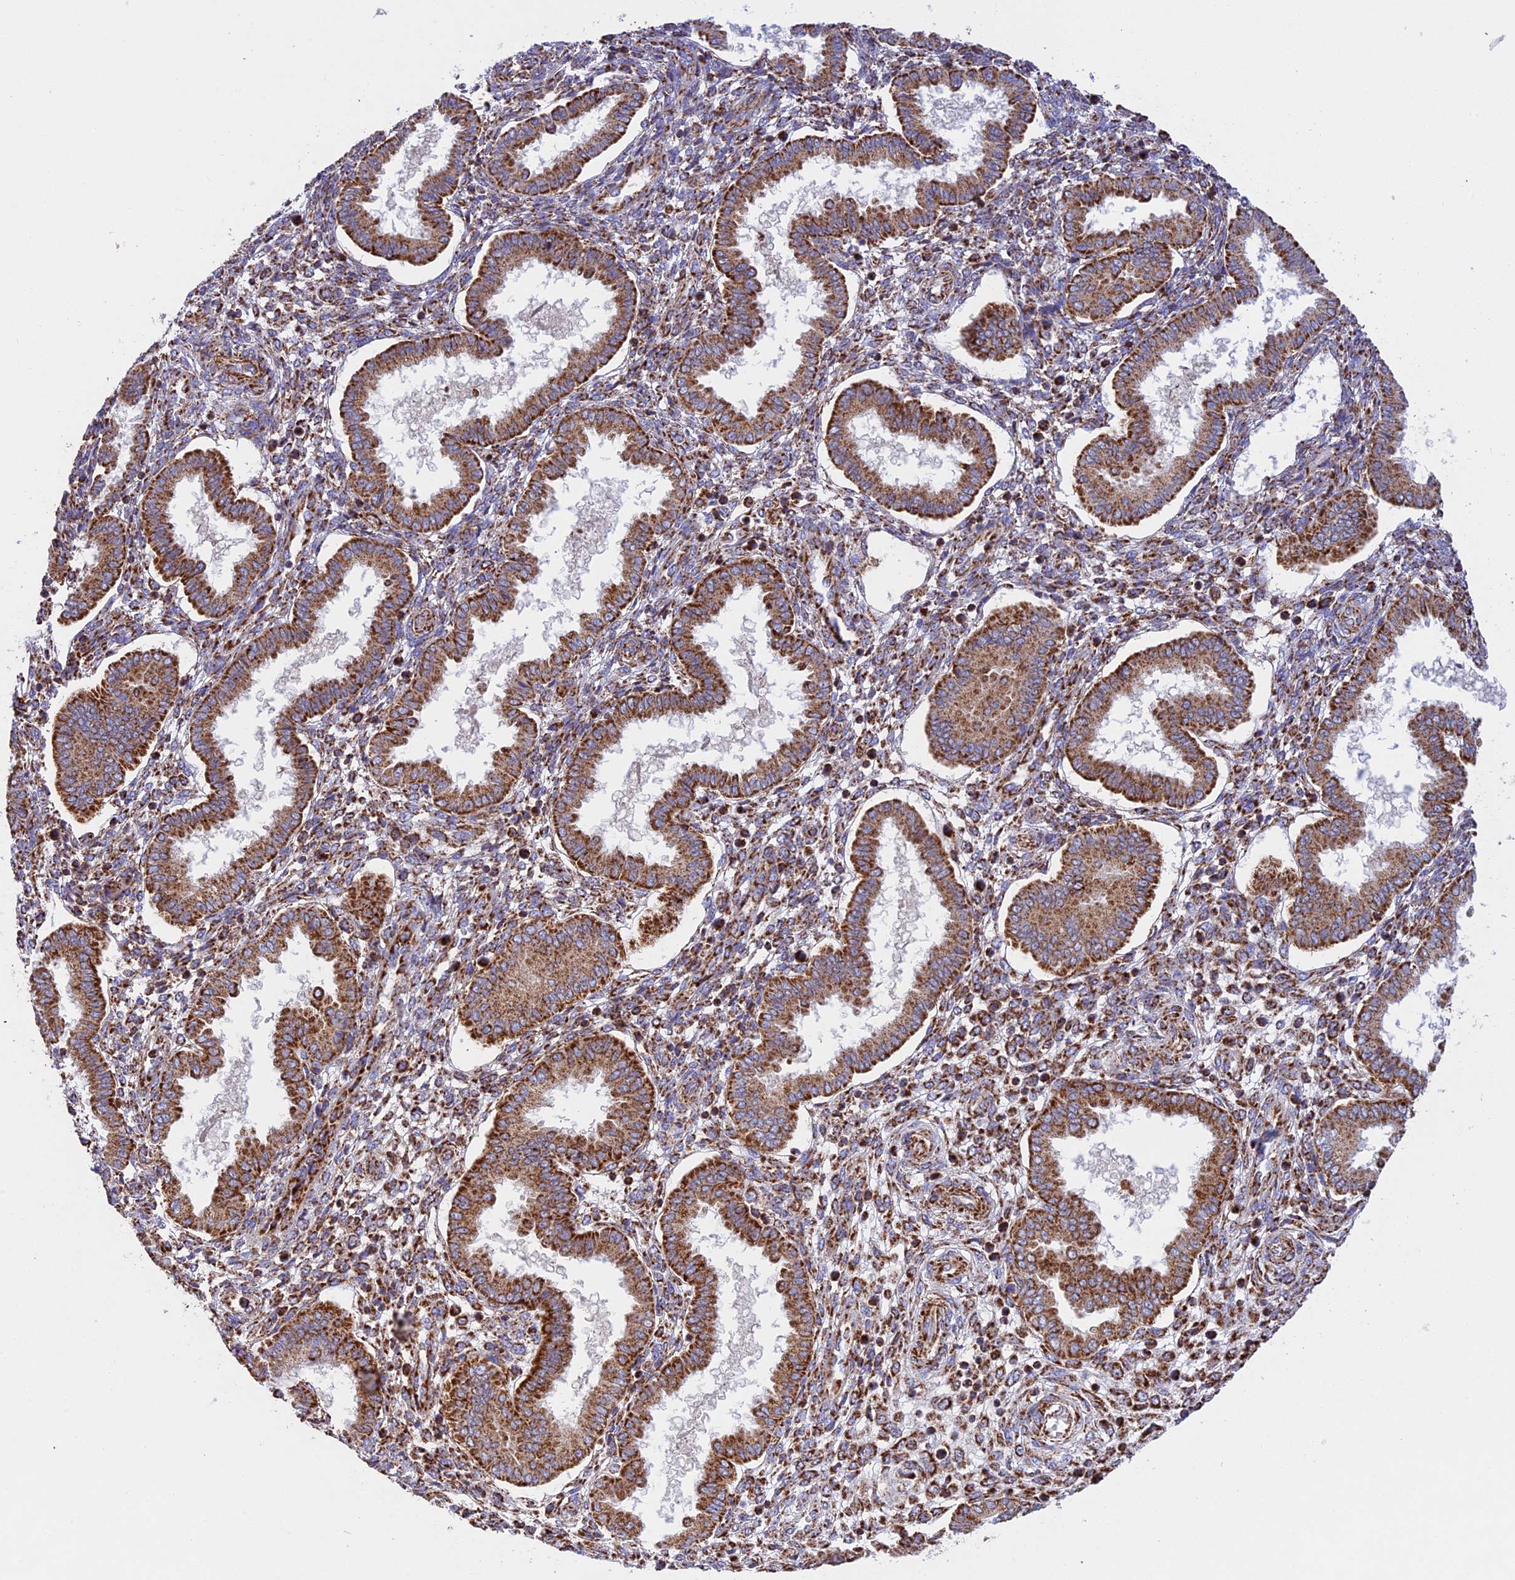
{"staining": {"intensity": "strong", "quantity": "25%-75%", "location": "cytoplasmic/membranous"}, "tissue": "endometrium", "cell_type": "Cells in endometrial stroma", "image_type": "normal", "snomed": [{"axis": "morphology", "description": "Normal tissue, NOS"}, {"axis": "topography", "description": "Endometrium"}], "caption": "A high amount of strong cytoplasmic/membranous staining is identified in approximately 25%-75% of cells in endometrial stroma in benign endometrium. The protein of interest is shown in brown color, while the nuclei are stained blue.", "gene": "UQCRB", "patient": {"sex": "female", "age": 24}}